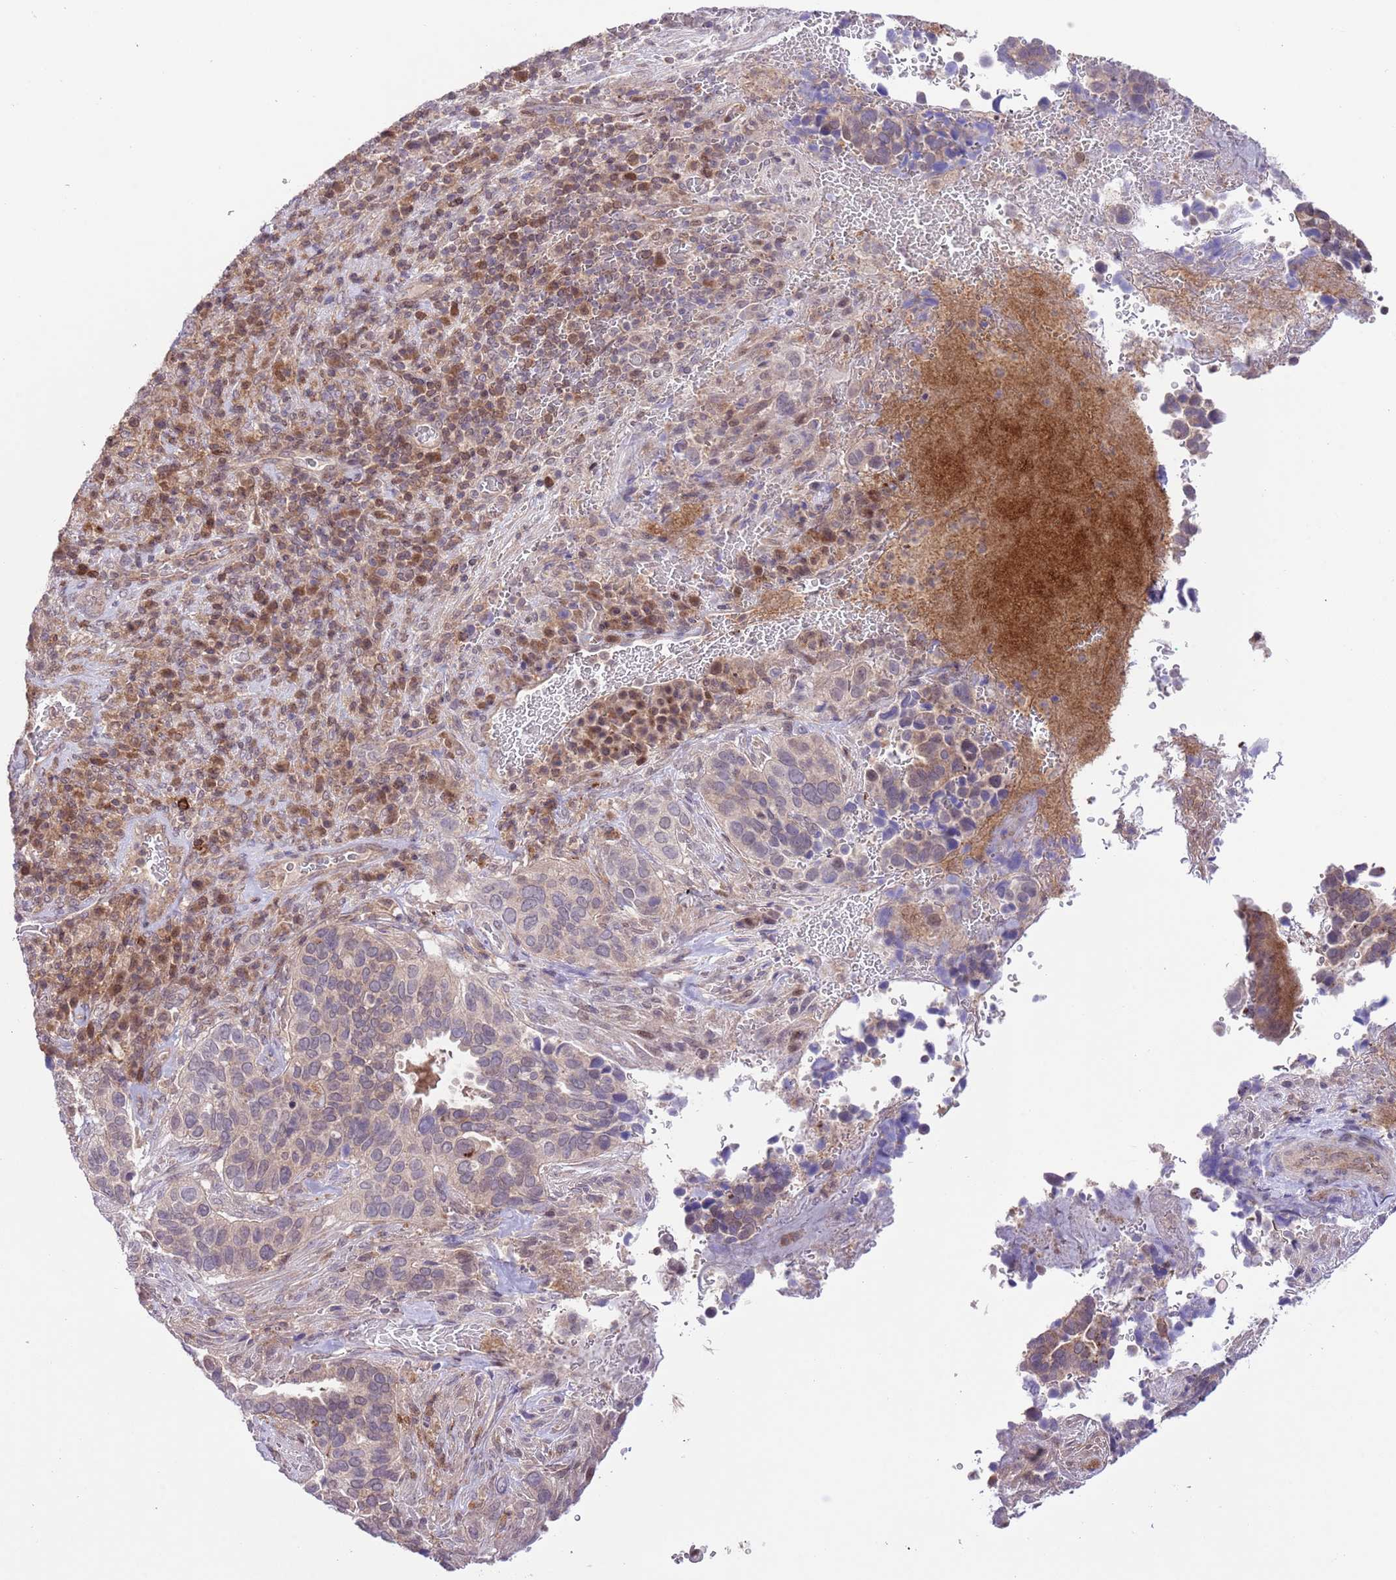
{"staining": {"intensity": "weak", "quantity": "25%-75%", "location": "cytoplasmic/membranous"}, "tissue": "cervical cancer", "cell_type": "Tumor cells", "image_type": "cancer", "snomed": [{"axis": "morphology", "description": "Squamous cell carcinoma, NOS"}, {"axis": "topography", "description": "Cervix"}], "caption": "Immunohistochemistry (IHC) staining of squamous cell carcinoma (cervical), which exhibits low levels of weak cytoplasmic/membranous positivity in about 25%-75% of tumor cells indicating weak cytoplasmic/membranous protein expression. The staining was performed using DAB (3,3'-diaminobenzidine) (brown) for protein detection and nuclei were counterstained in hematoxylin (blue).", "gene": "HDHD2", "patient": {"sex": "female", "age": 38}}